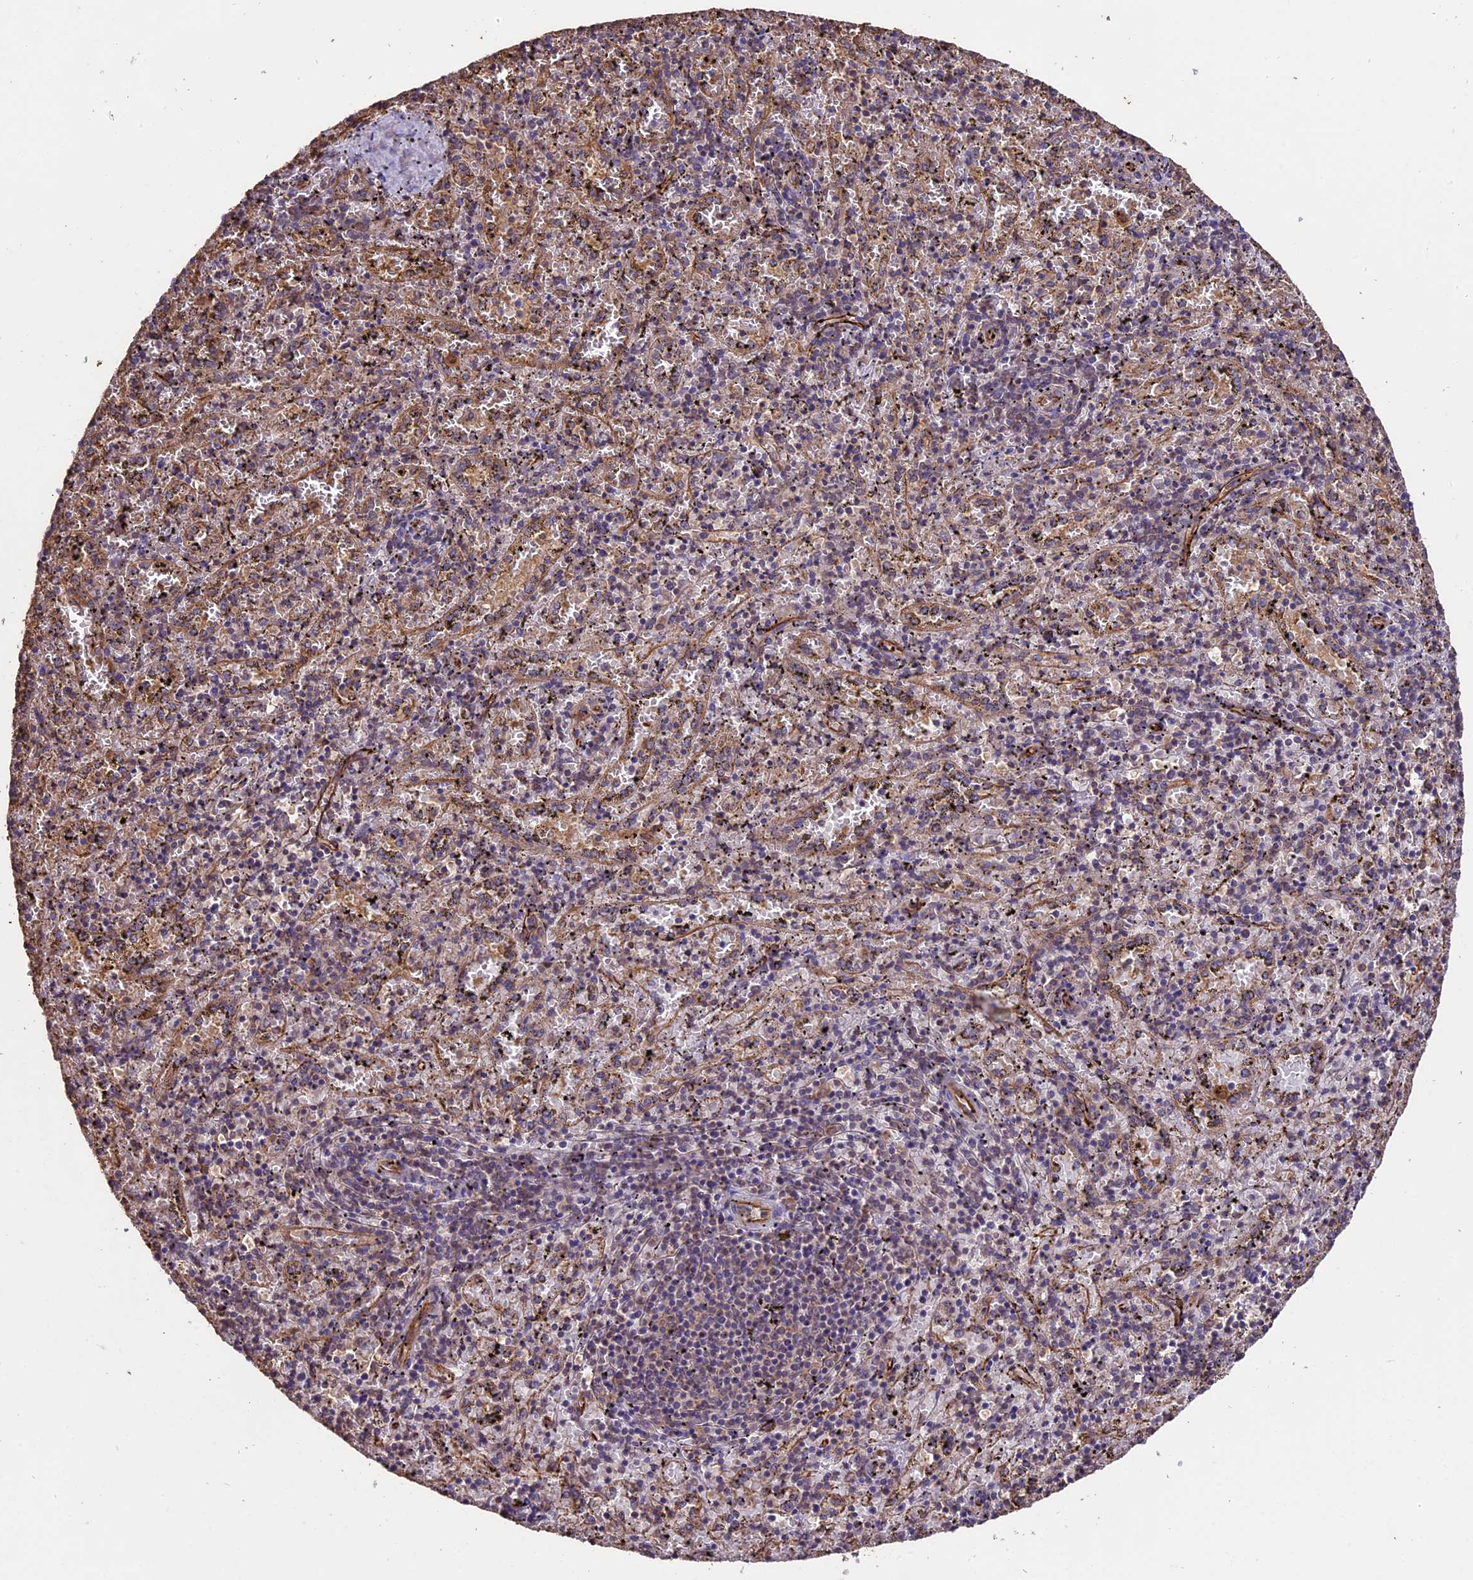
{"staining": {"intensity": "negative", "quantity": "none", "location": "none"}, "tissue": "spleen", "cell_type": "Cells in red pulp", "image_type": "normal", "snomed": [{"axis": "morphology", "description": "Normal tissue, NOS"}, {"axis": "topography", "description": "Spleen"}], "caption": "Unremarkable spleen was stained to show a protein in brown. There is no significant staining in cells in red pulp. Brightfield microscopy of immunohistochemistry stained with DAB (brown) and hematoxylin (blue), captured at high magnification.", "gene": "TTLL10", "patient": {"sex": "male", "age": 11}}